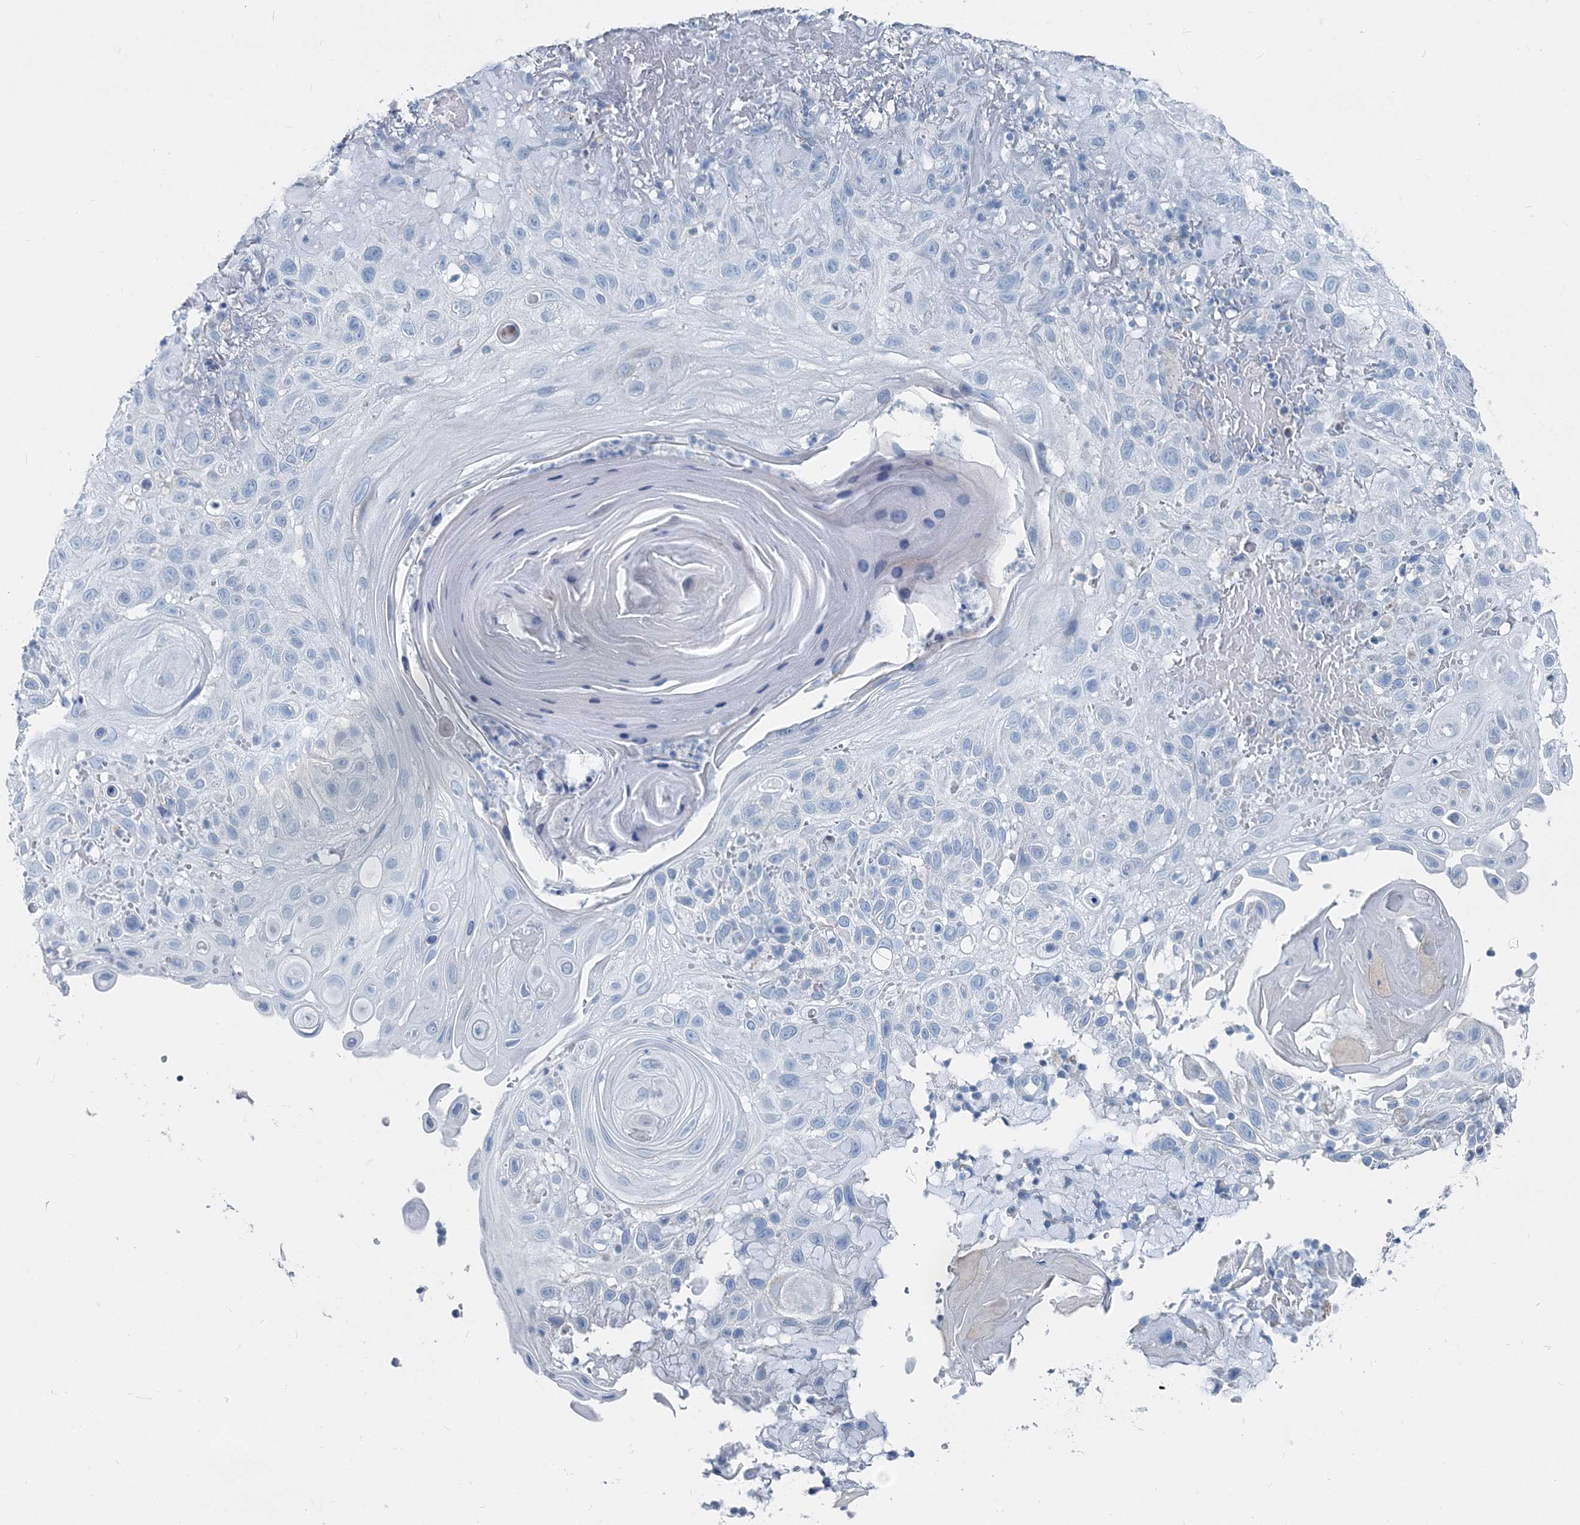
{"staining": {"intensity": "negative", "quantity": "none", "location": "none"}, "tissue": "skin cancer", "cell_type": "Tumor cells", "image_type": "cancer", "snomed": [{"axis": "morphology", "description": "Normal tissue, NOS"}, {"axis": "morphology", "description": "Squamous cell carcinoma, NOS"}, {"axis": "topography", "description": "Skin"}], "caption": "The image displays no staining of tumor cells in skin squamous cell carcinoma.", "gene": "GABARAPL2", "patient": {"sex": "female", "age": 96}}